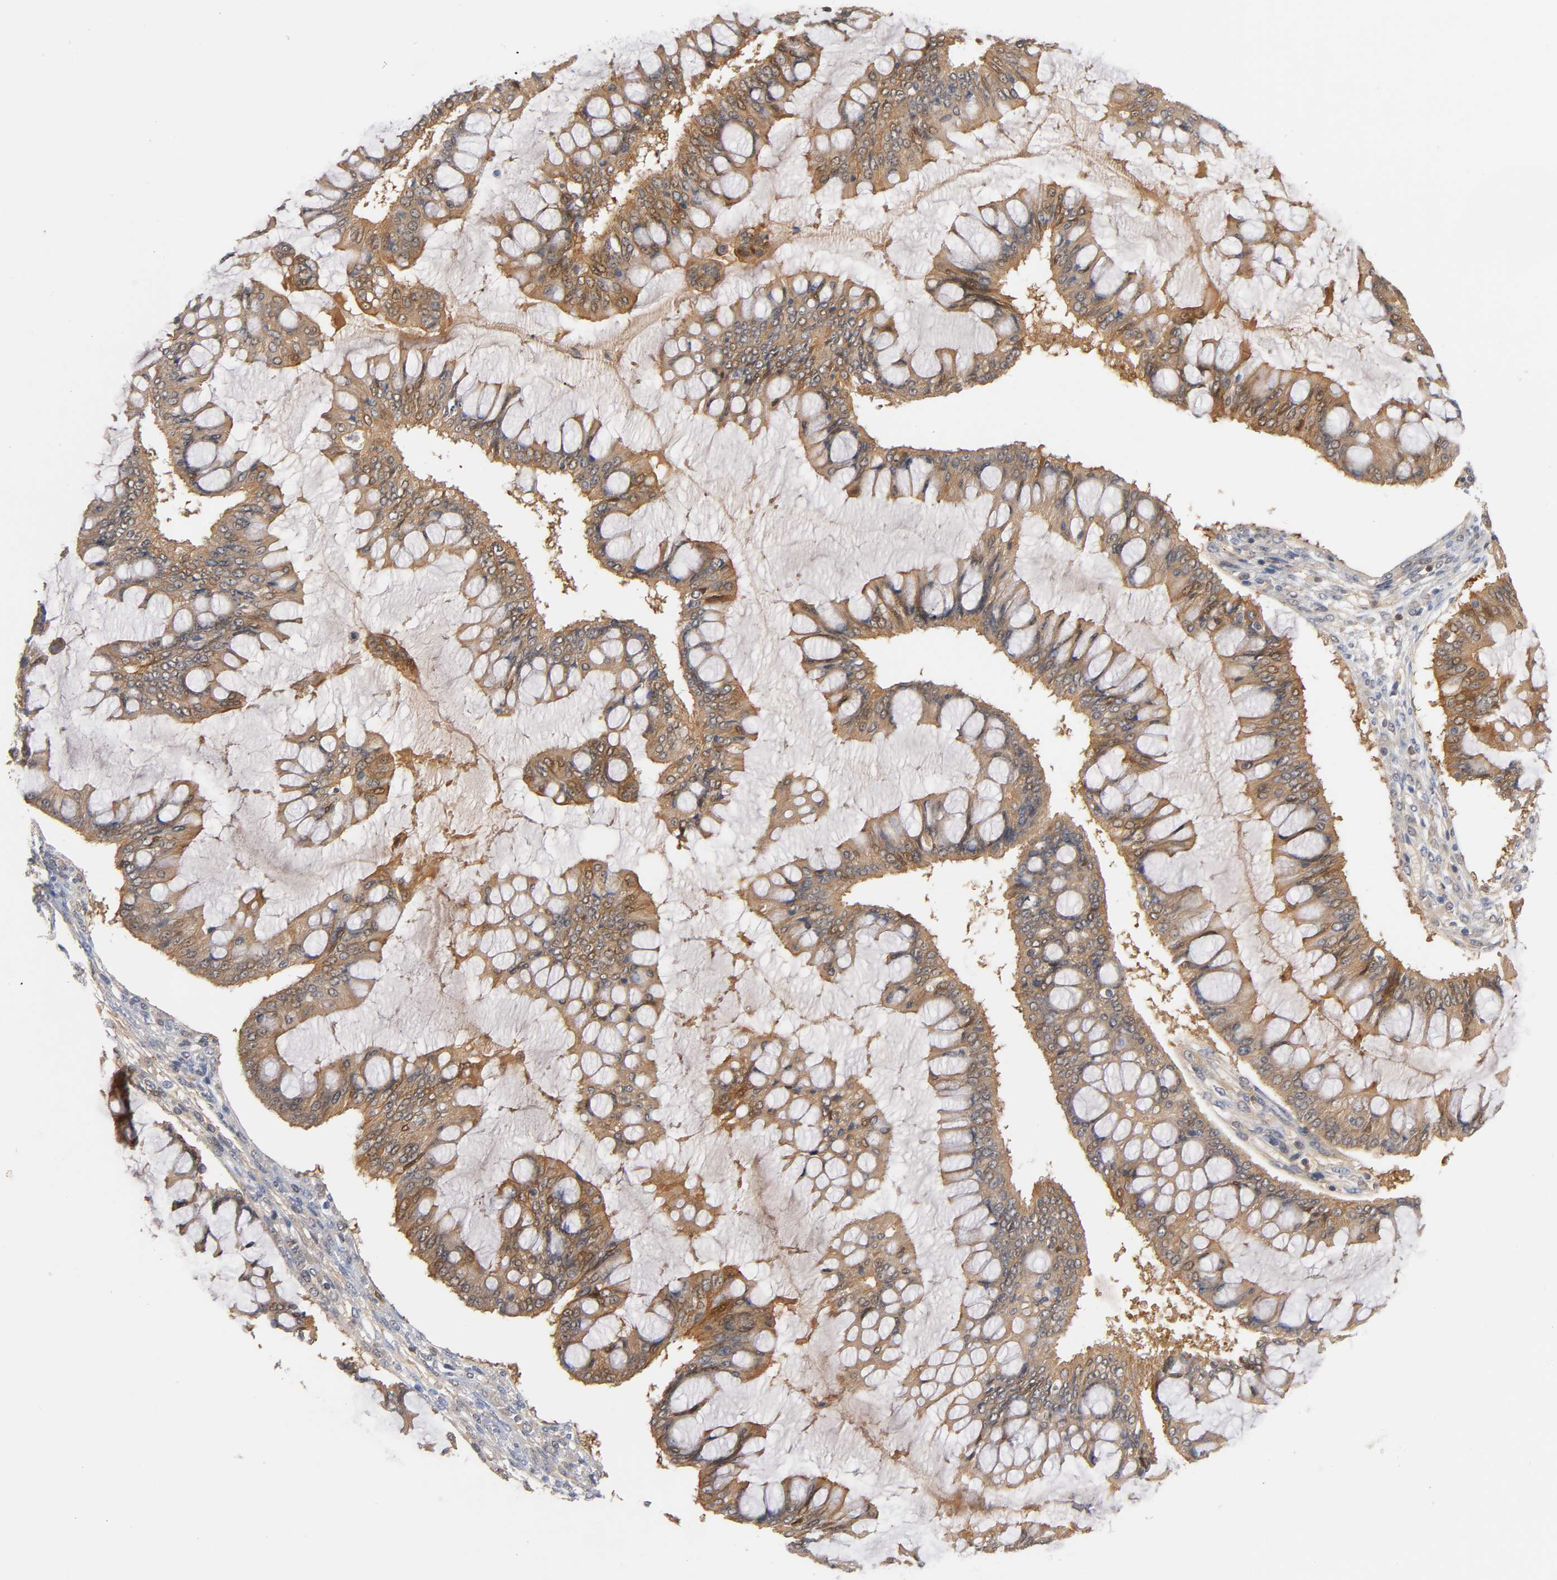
{"staining": {"intensity": "weak", "quantity": ">75%", "location": "cytoplasmic/membranous"}, "tissue": "ovarian cancer", "cell_type": "Tumor cells", "image_type": "cancer", "snomed": [{"axis": "morphology", "description": "Cystadenocarcinoma, mucinous, NOS"}, {"axis": "topography", "description": "Ovary"}], "caption": "A low amount of weak cytoplasmic/membranous positivity is present in about >75% of tumor cells in ovarian cancer (mucinous cystadenocarcinoma) tissue.", "gene": "IL18", "patient": {"sex": "female", "age": 73}}